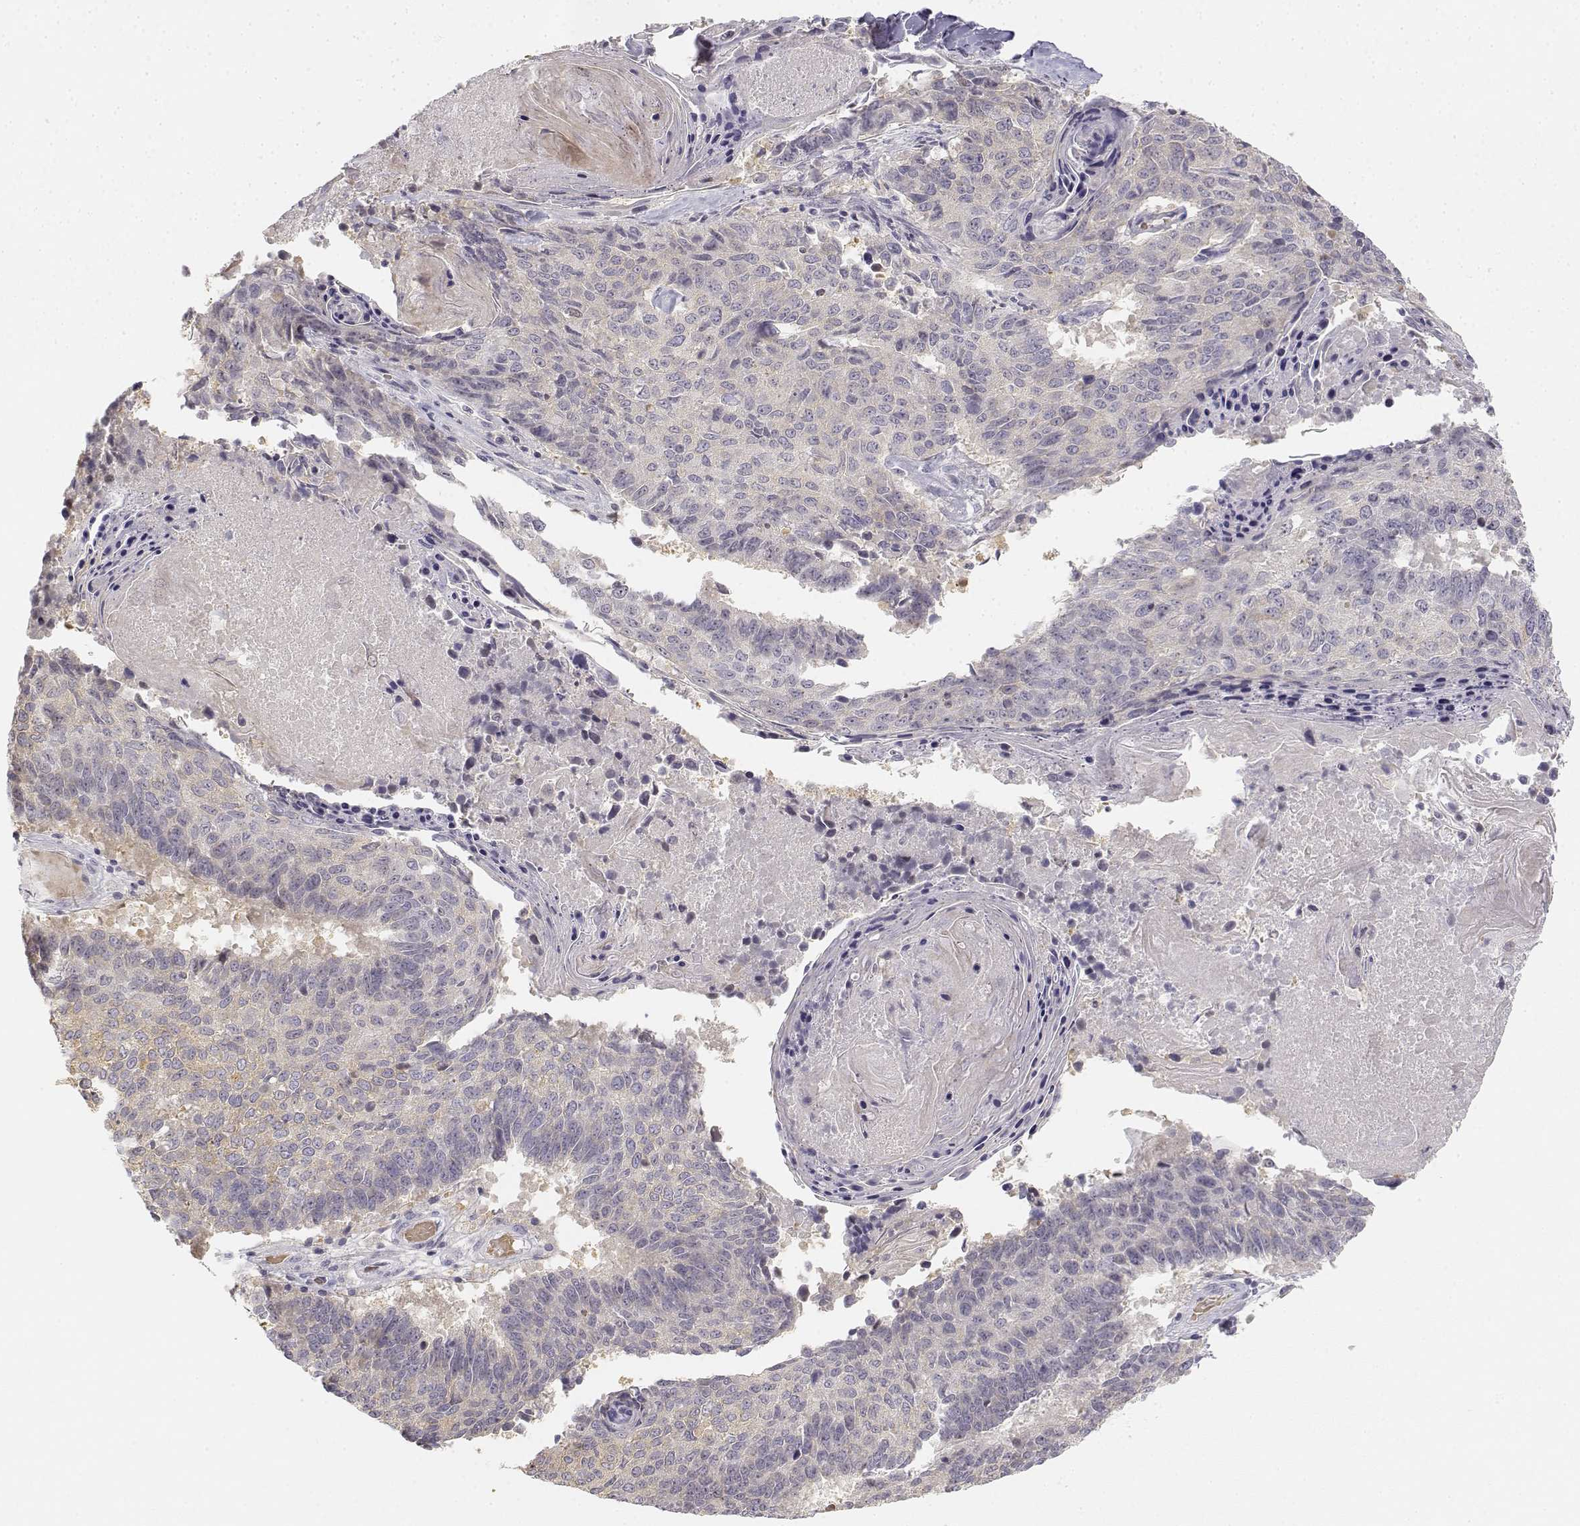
{"staining": {"intensity": "negative", "quantity": "none", "location": "none"}, "tissue": "lung cancer", "cell_type": "Tumor cells", "image_type": "cancer", "snomed": [{"axis": "morphology", "description": "Squamous cell carcinoma, NOS"}, {"axis": "topography", "description": "Lung"}], "caption": "Tumor cells show no significant staining in lung cancer. Nuclei are stained in blue.", "gene": "GLIPR1L2", "patient": {"sex": "male", "age": 73}}